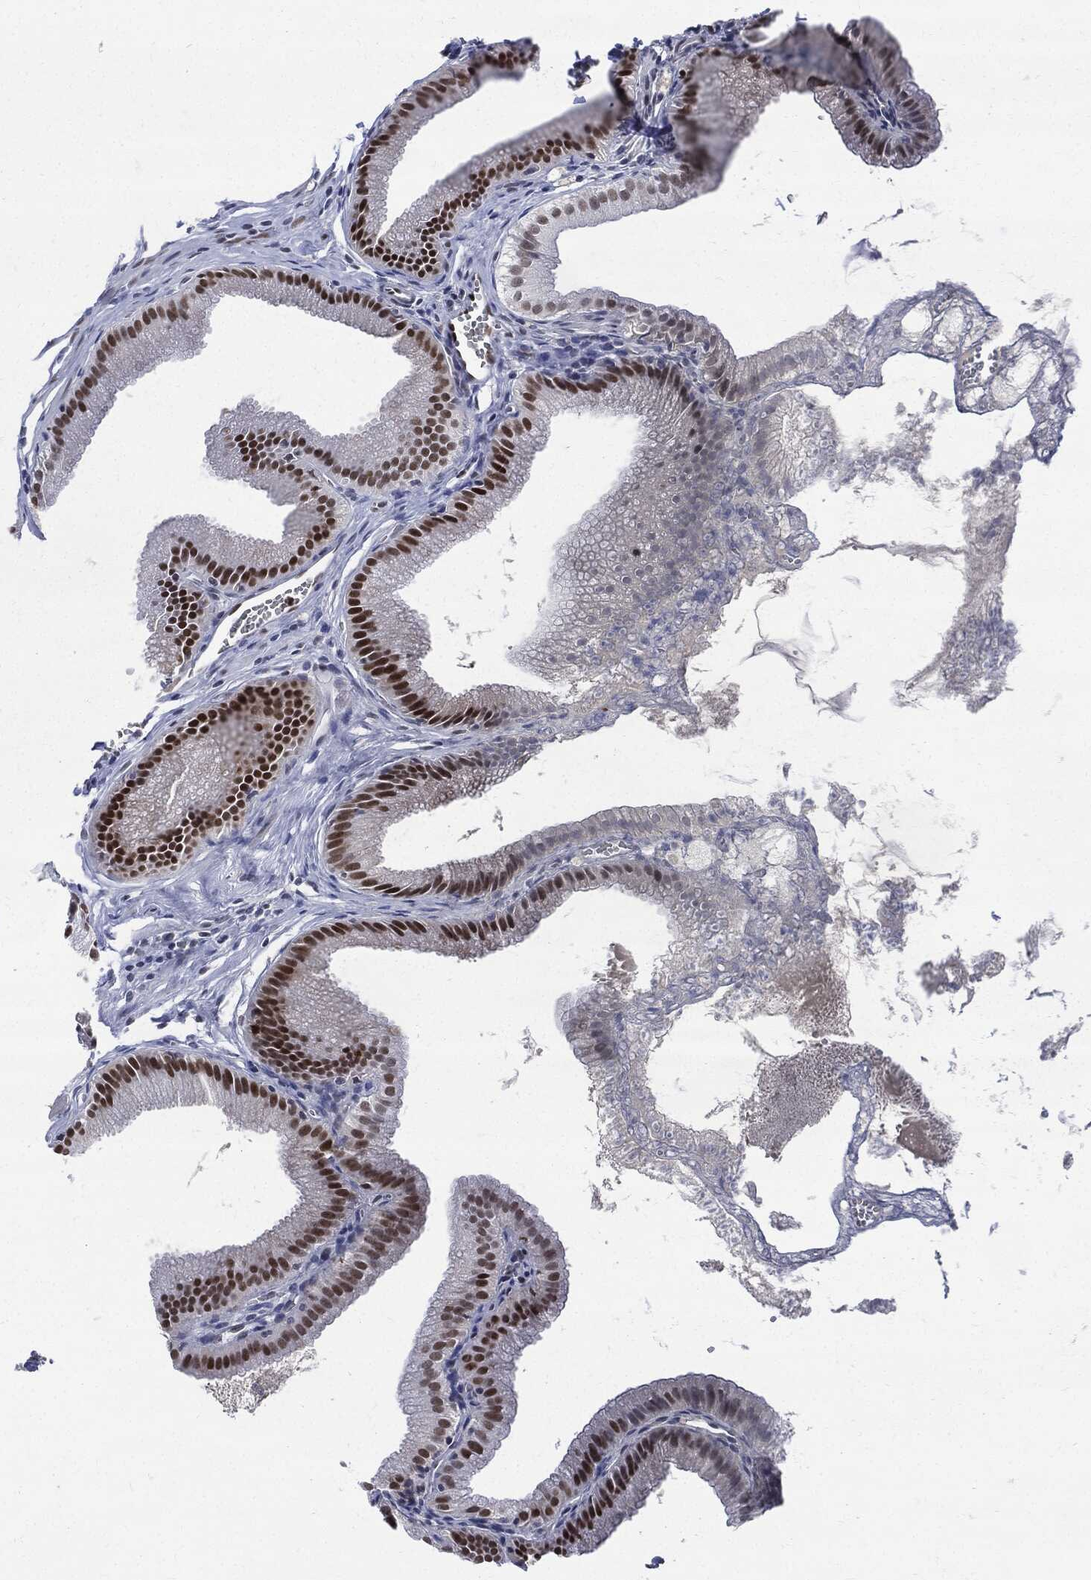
{"staining": {"intensity": "strong", "quantity": ">75%", "location": "nuclear"}, "tissue": "gallbladder", "cell_type": "Glandular cells", "image_type": "normal", "snomed": [{"axis": "morphology", "description": "Normal tissue, NOS"}, {"axis": "topography", "description": "Gallbladder"}], "caption": "A brown stain labels strong nuclear staining of a protein in glandular cells of normal human gallbladder.", "gene": "PCNA", "patient": {"sex": "male", "age": 38}}